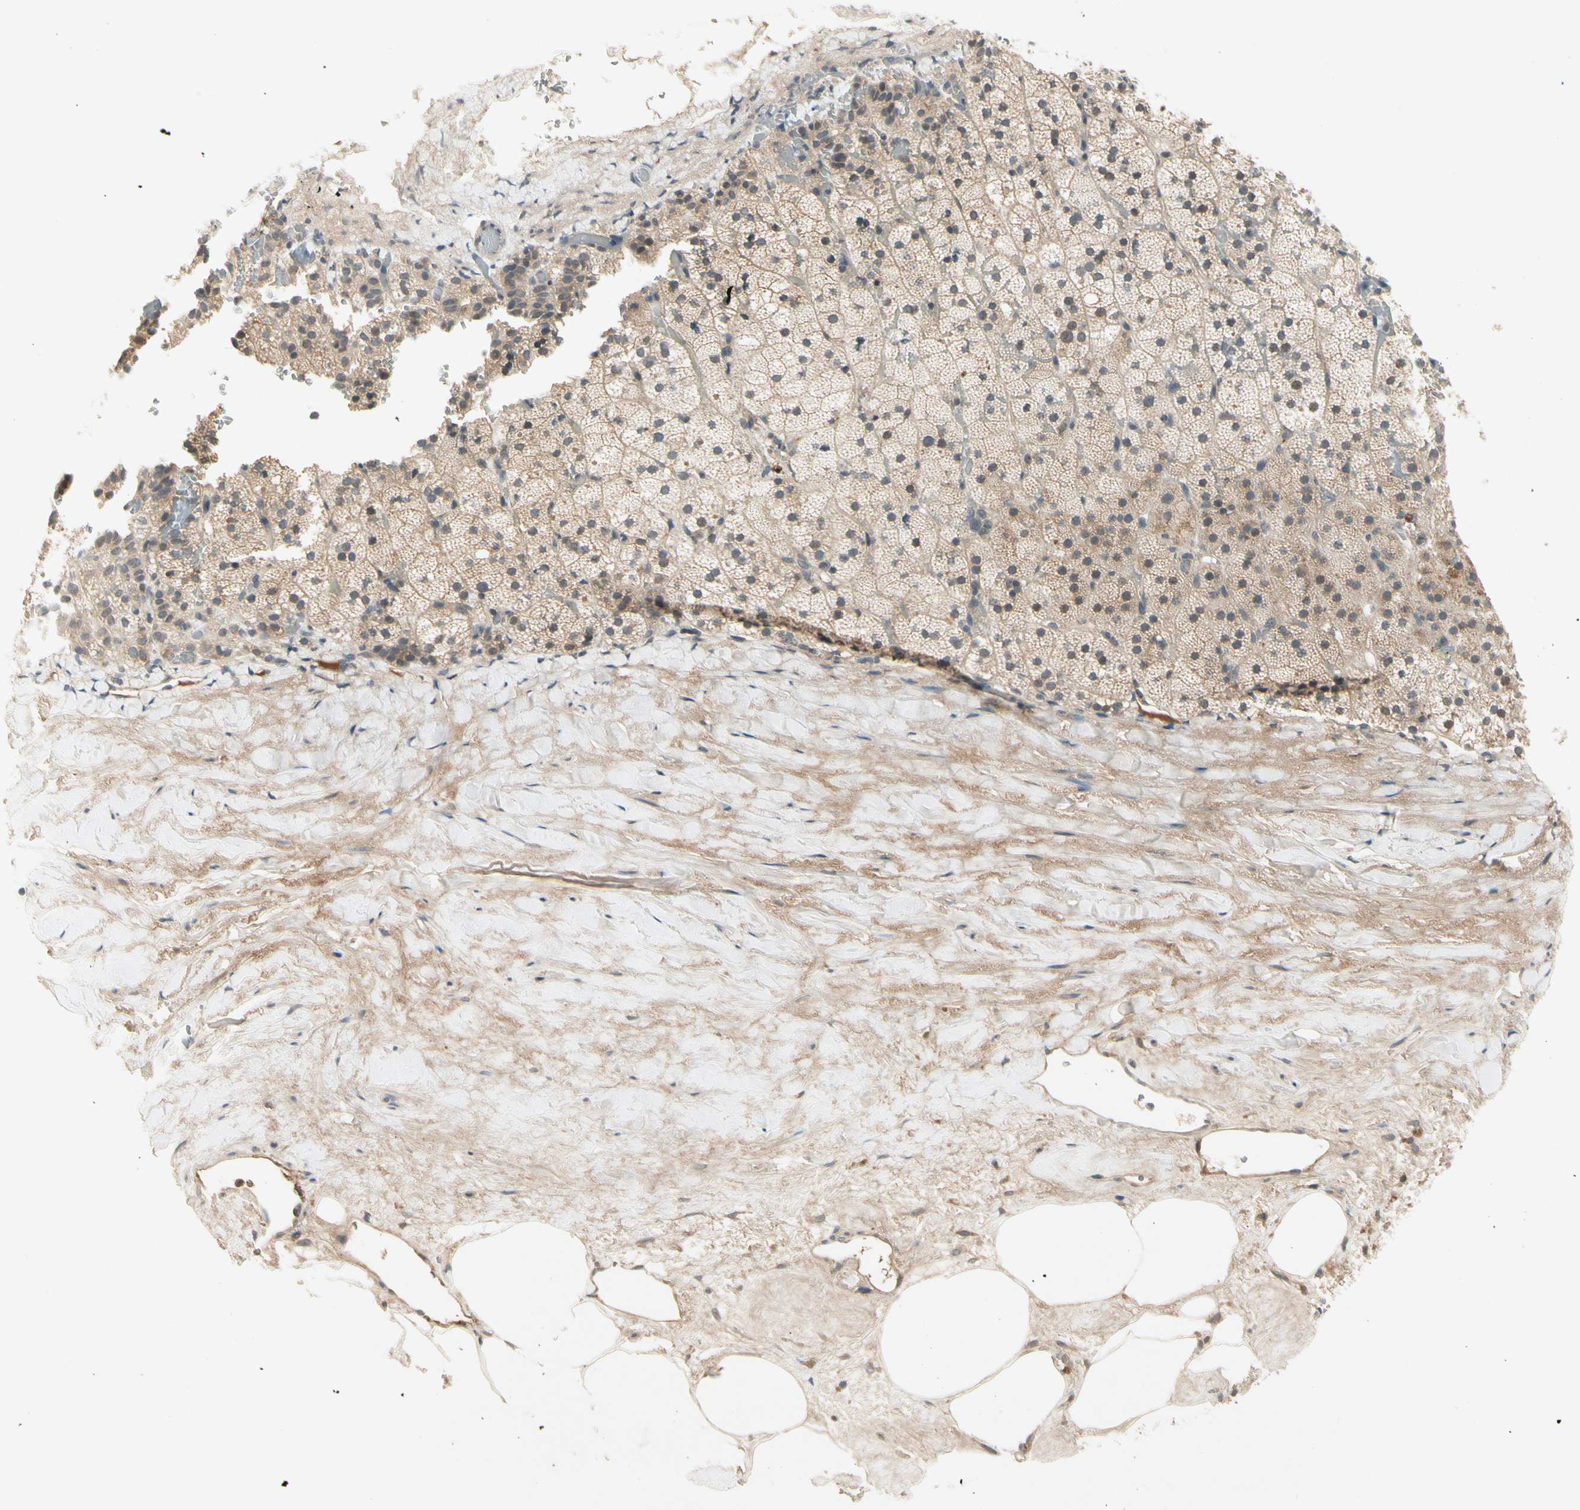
{"staining": {"intensity": "moderate", "quantity": ">75%", "location": "cytoplasmic/membranous"}, "tissue": "adrenal gland", "cell_type": "Glandular cells", "image_type": "normal", "snomed": [{"axis": "morphology", "description": "Normal tissue, NOS"}, {"axis": "topography", "description": "Adrenal gland"}], "caption": "Protein staining demonstrates moderate cytoplasmic/membranous staining in about >75% of glandular cells in benign adrenal gland.", "gene": "CCL4", "patient": {"sex": "male", "age": 35}}